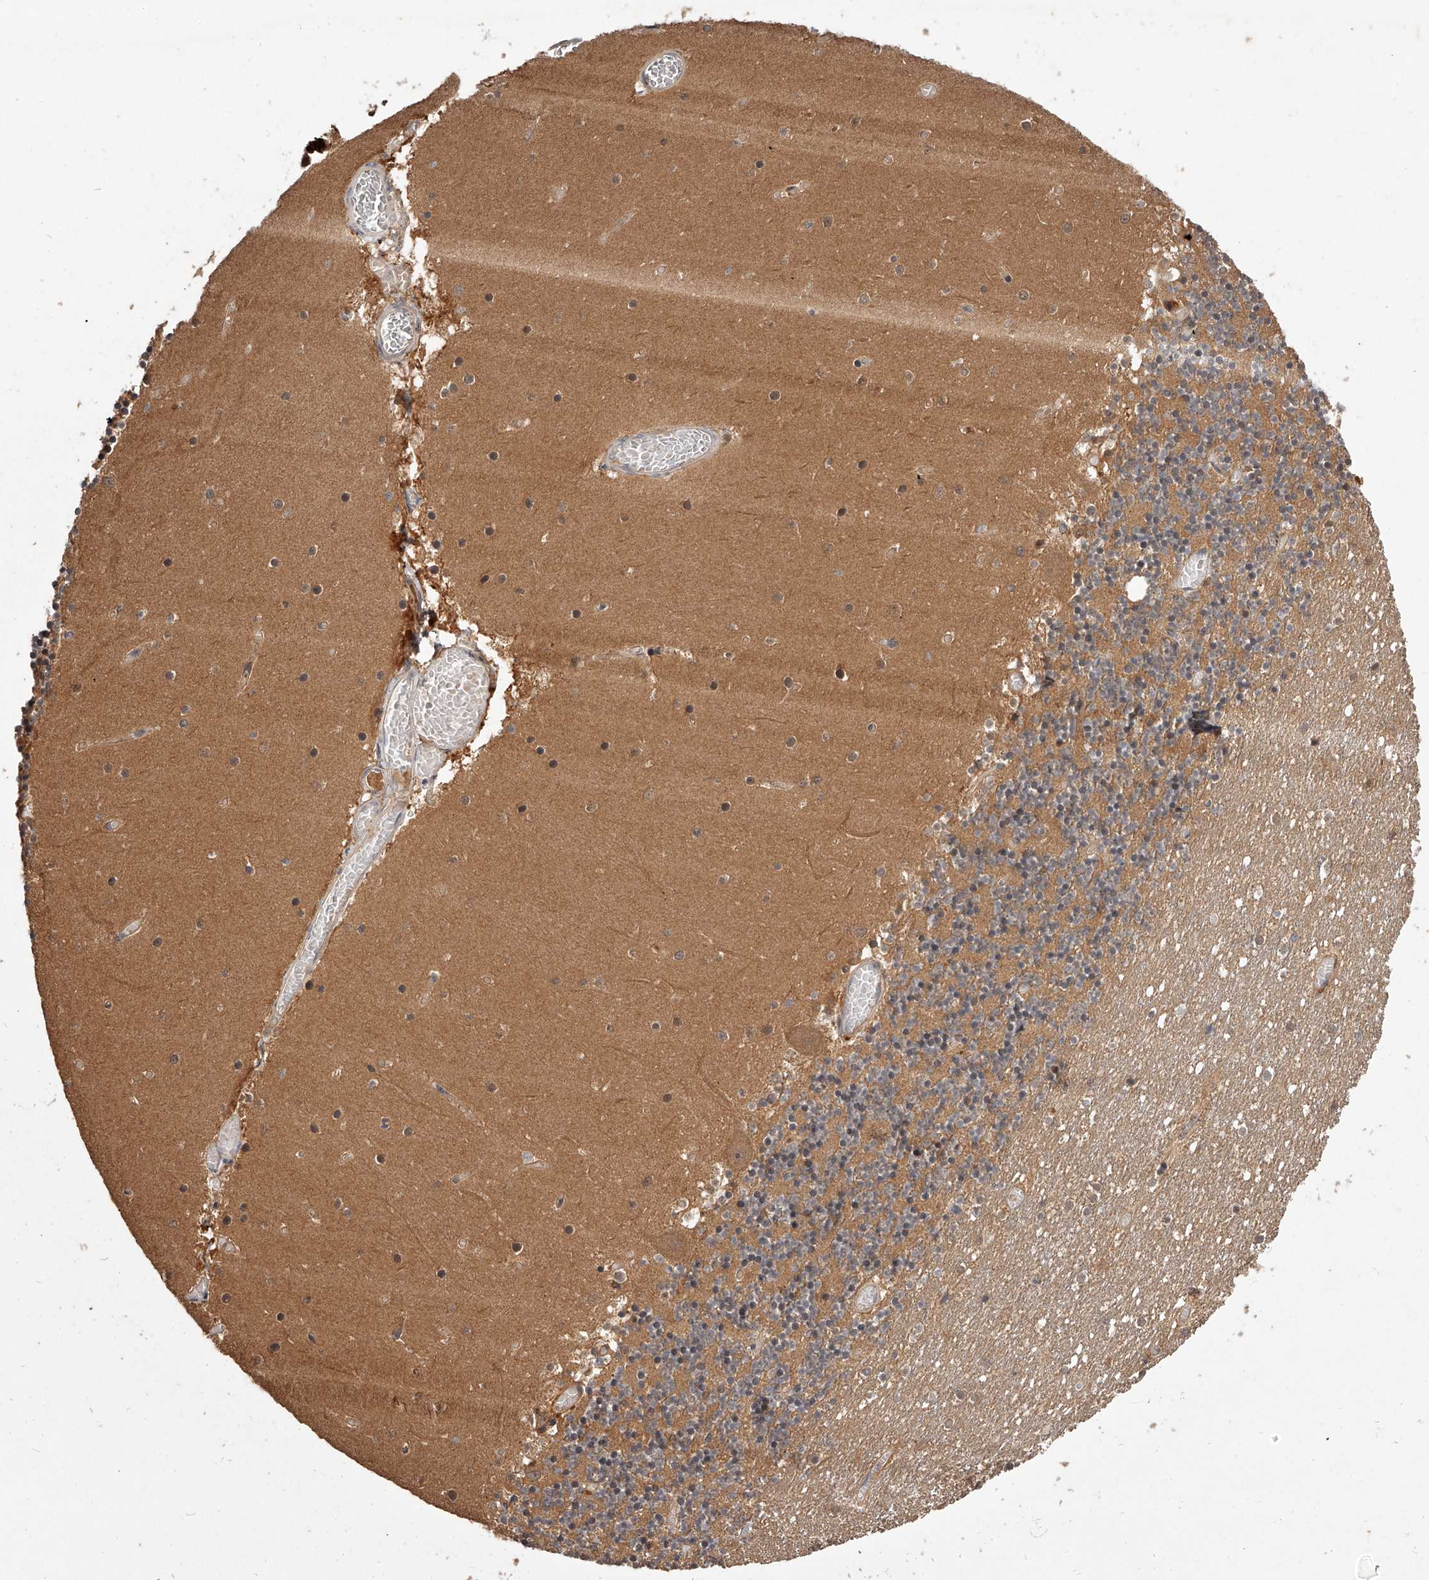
{"staining": {"intensity": "moderate", "quantity": ">75%", "location": "cytoplasmic/membranous"}, "tissue": "cerebellum", "cell_type": "Cells in granular layer", "image_type": "normal", "snomed": [{"axis": "morphology", "description": "Normal tissue, NOS"}, {"axis": "topography", "description": "Cerebellum"}], "caption": "About >75% of cells in granular layer in unremarkable human cerebellum display moderate cytoplasmic/membranous protein positivity as visualized by brown immunohistochemical staining.", "gene": "CRYZL1", "patient": {"sex": "female", "age": 28}}